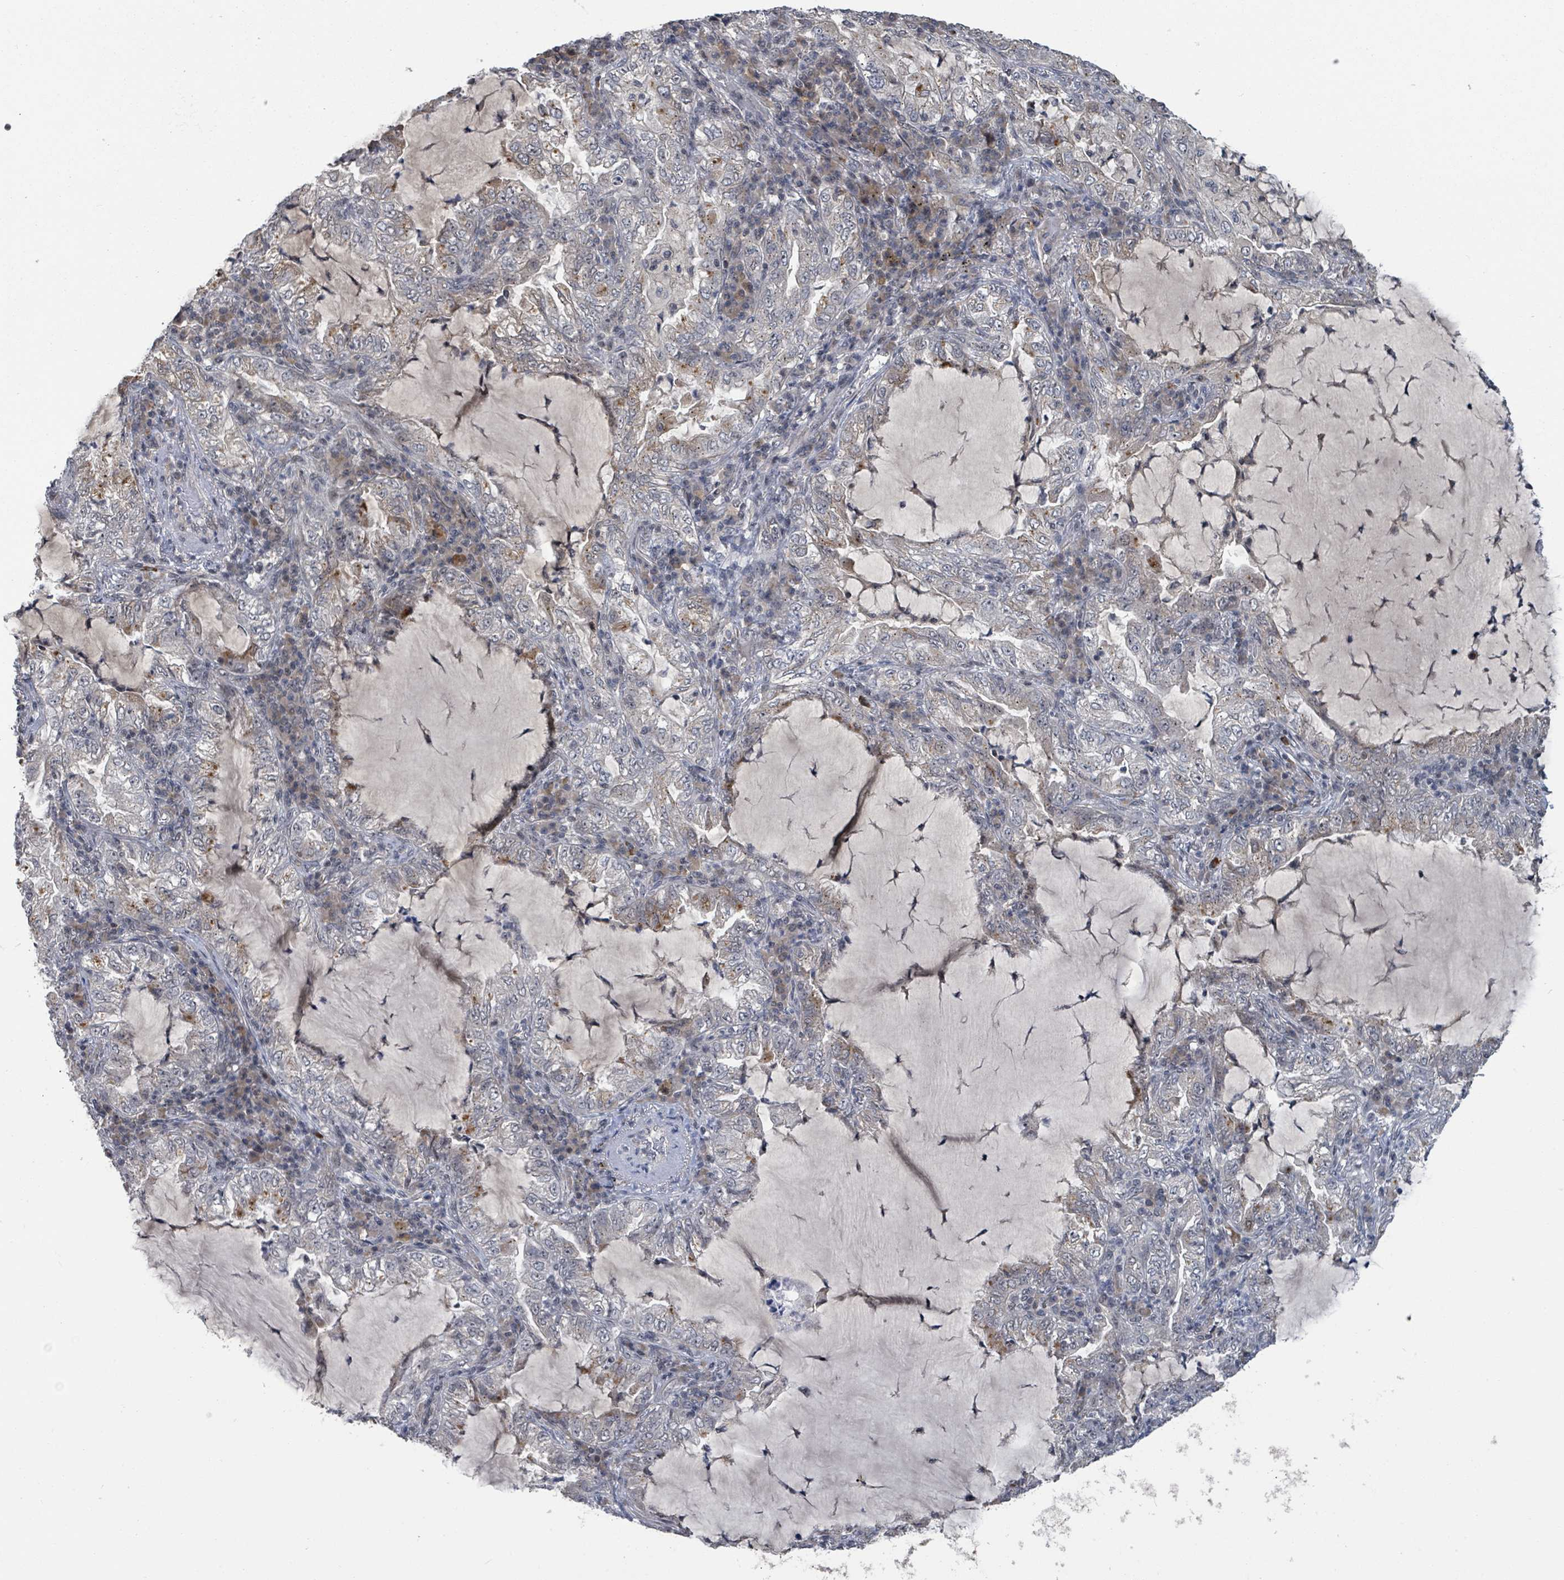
{"staining": {"intensity": "weak", "quantity": "25%-75%", "location": "cytoplasmic/membranous"}, "tissue": "lung cancer", "cell_type": "Tumor cells", "image_type": "cancer", "snomed": [{"axis": "morphology", "description": "Adenocarcinoma, NOS"}, {"axis": "topography", "description": "Lung"}], "caption": "Protein staining exhibits weak cytoplasmic/membranous staining in about 25%-75% of tumor cells in lung cancer.", "gene": "ZBTB14", "patient": {"sex": "female", "age": 73}}